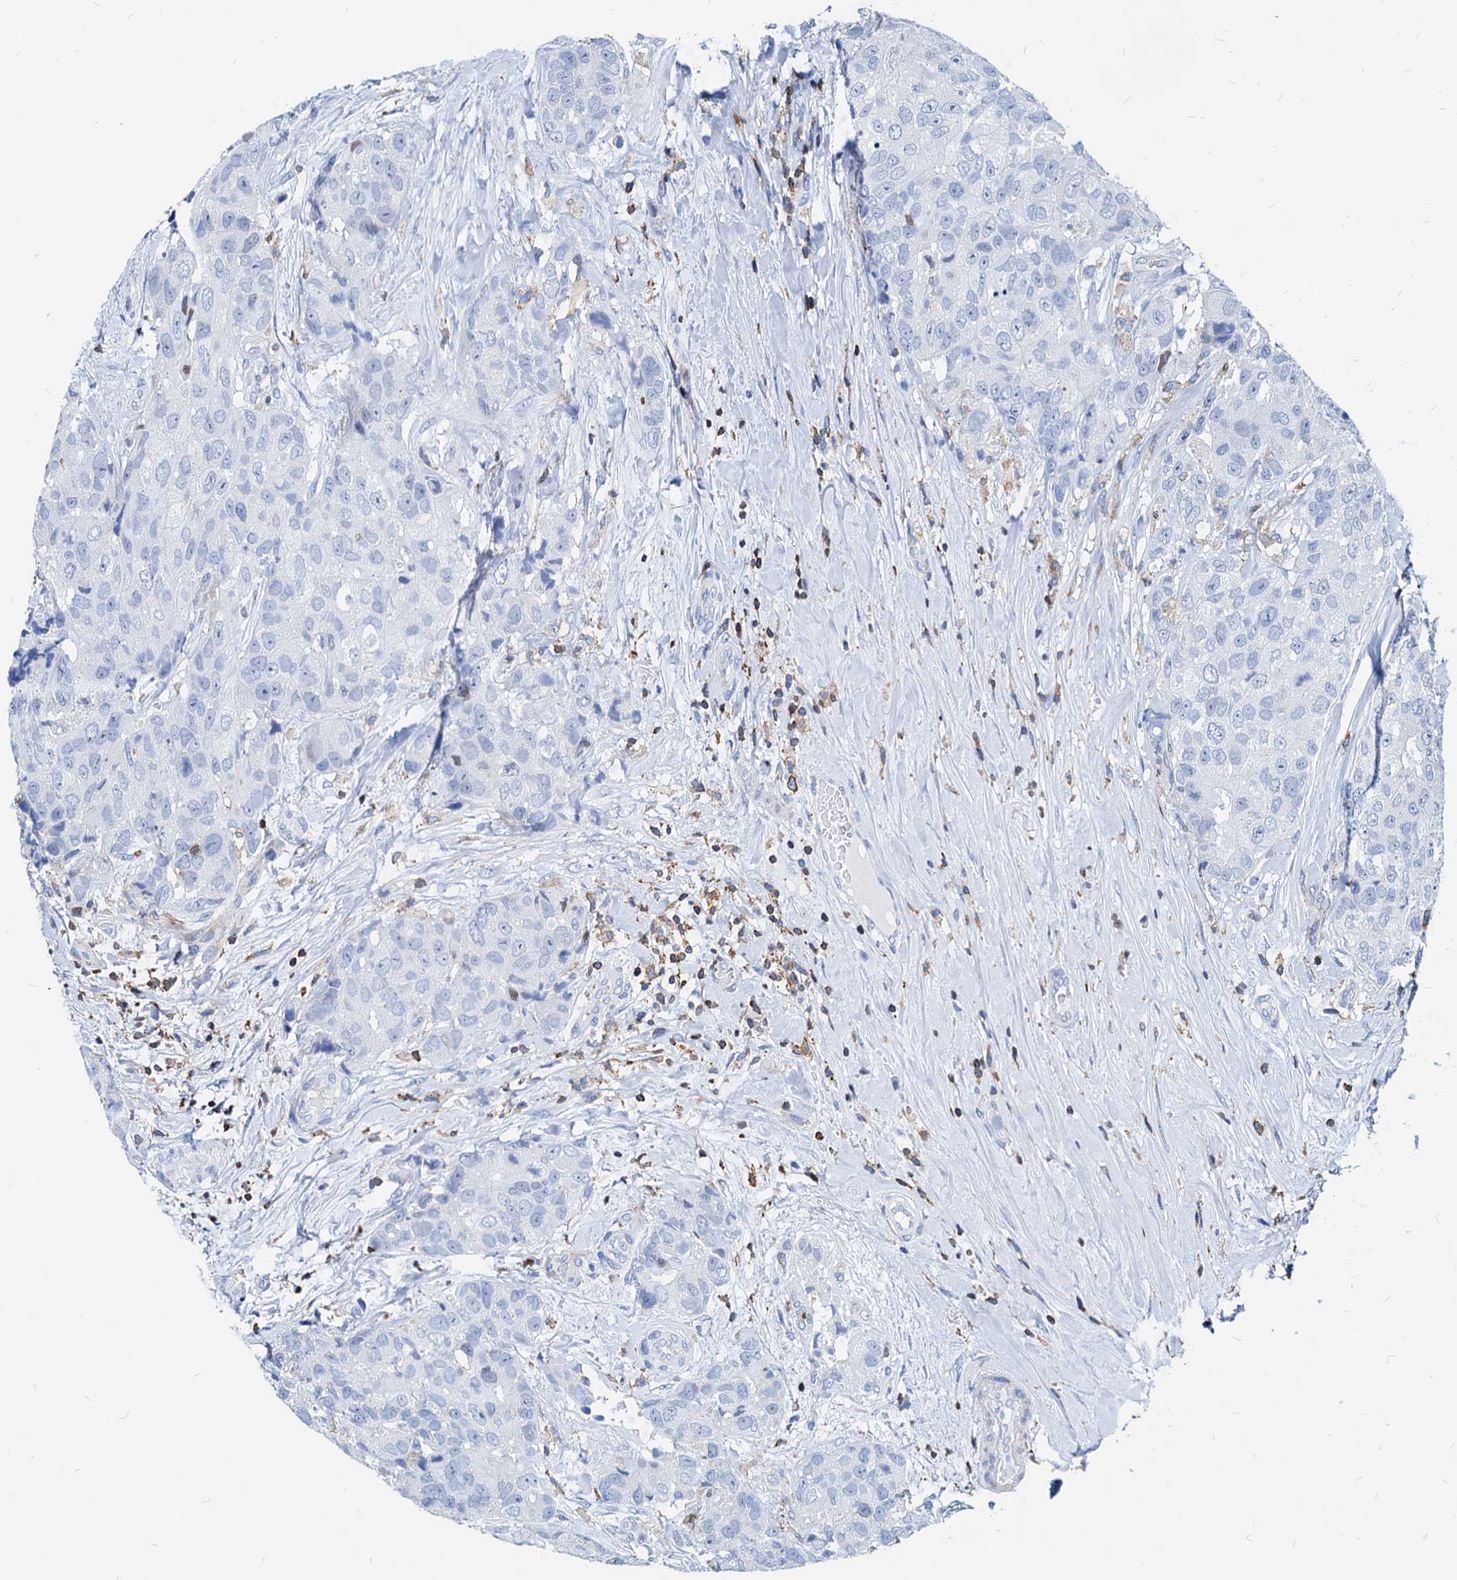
{"staining": {"intensity": "negative", "quantity": "none", "location": "none"}, "tissue": "breast cancer", "cell_type": "Tumor cells", "image_type": "cancer", "snomed": [{"axis": "morphology", "description": "Duct carcinoma"}, {"axis": "topography", "description": "Breast"}], "caption": "Tumor cells are negative for brown protein staining in breast cancer.", "gene": "LCP2", "patient": {"sex": "female", "age": 62}}